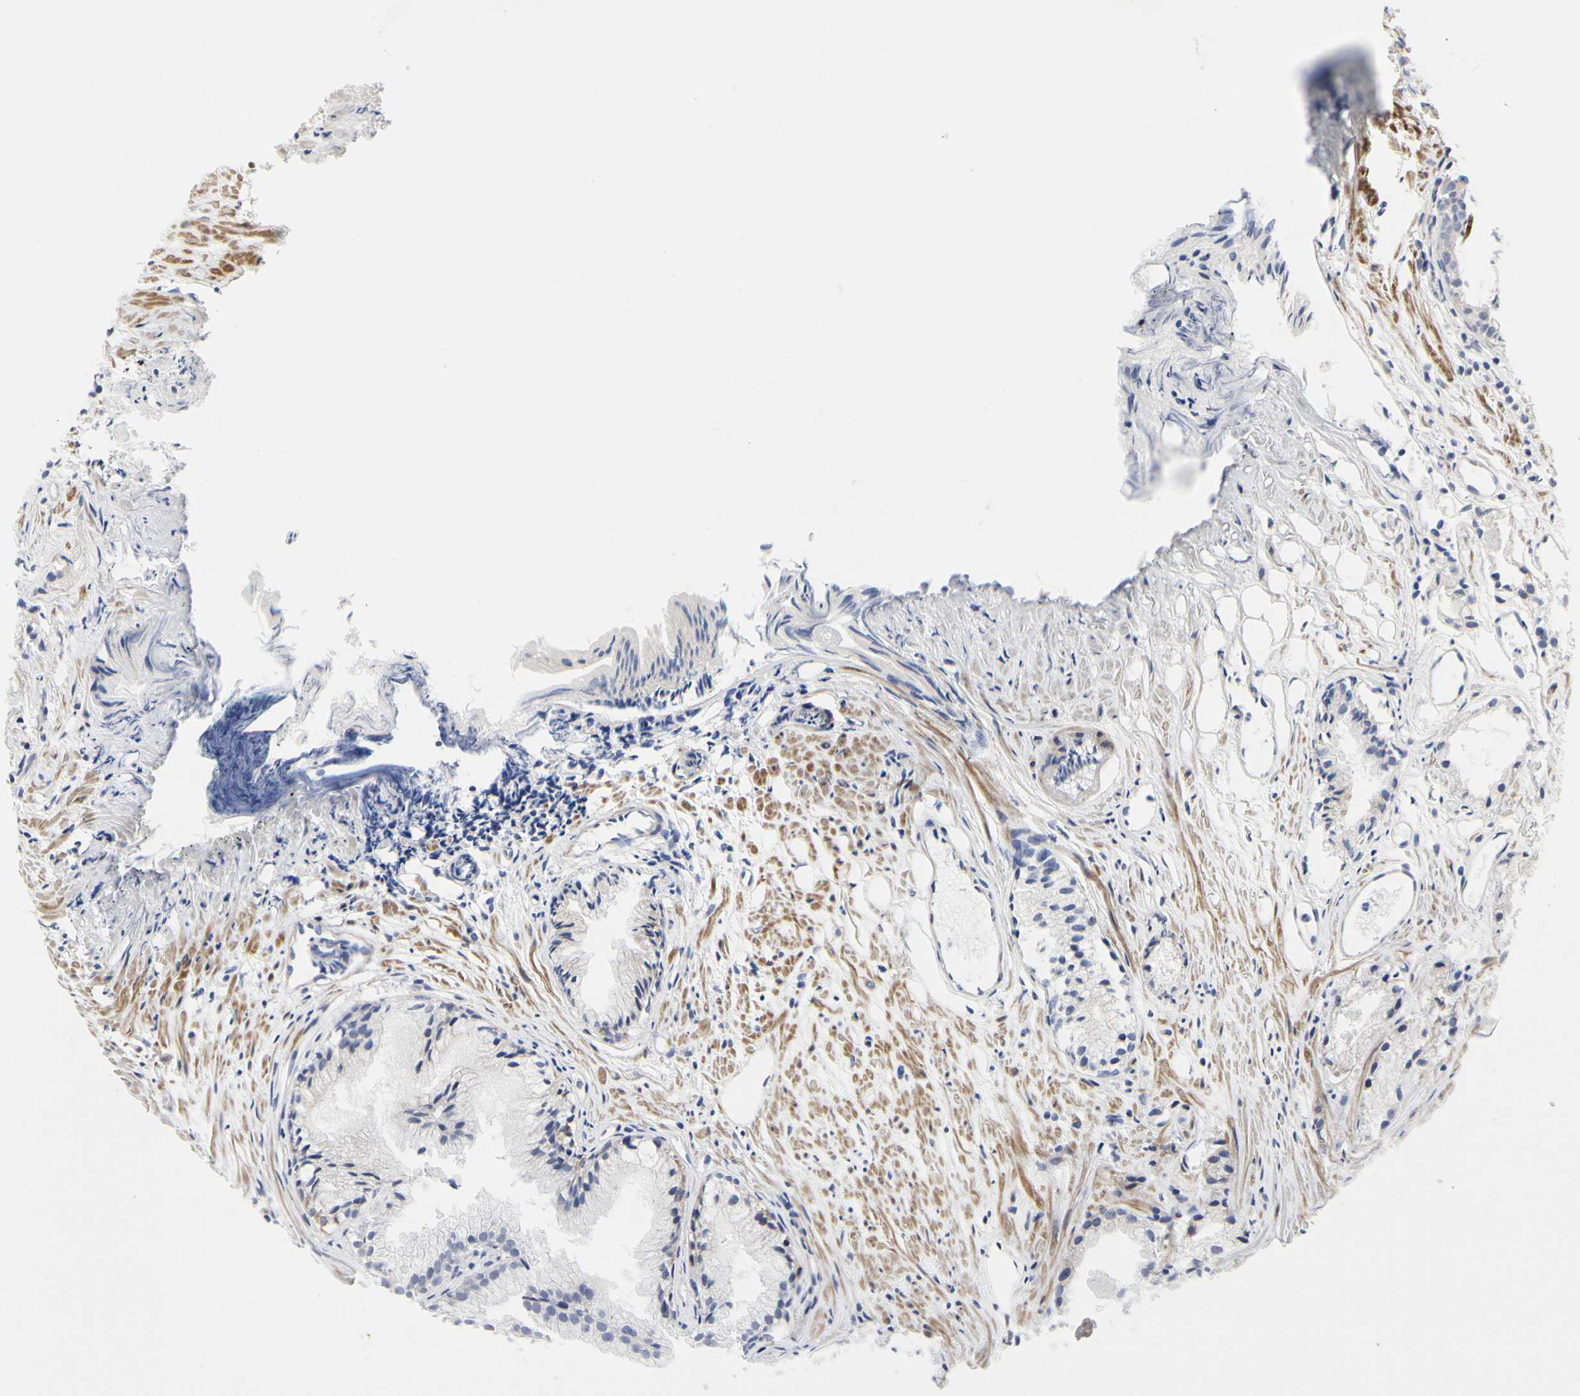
{"staining": {"intensity": "negative", "quantity": "none", "location": "none"}, "tissue": "prostate cancer", "cell_type": "Tumor cells", "image_type": "cancer", "snomed": [{"axis": "morphology", "description": "Adenocarcinoma, Low grade"}, {"axis": "topography", "description": "Prostate"}], "caption": "Prostate cancer (adenocarcinoma (low-grade)) stained for a protein using immunohistochemistry reveals no staining tumor cells.", "gene": "SHANK2", "patient": {"sex": "male", "age": 72}}